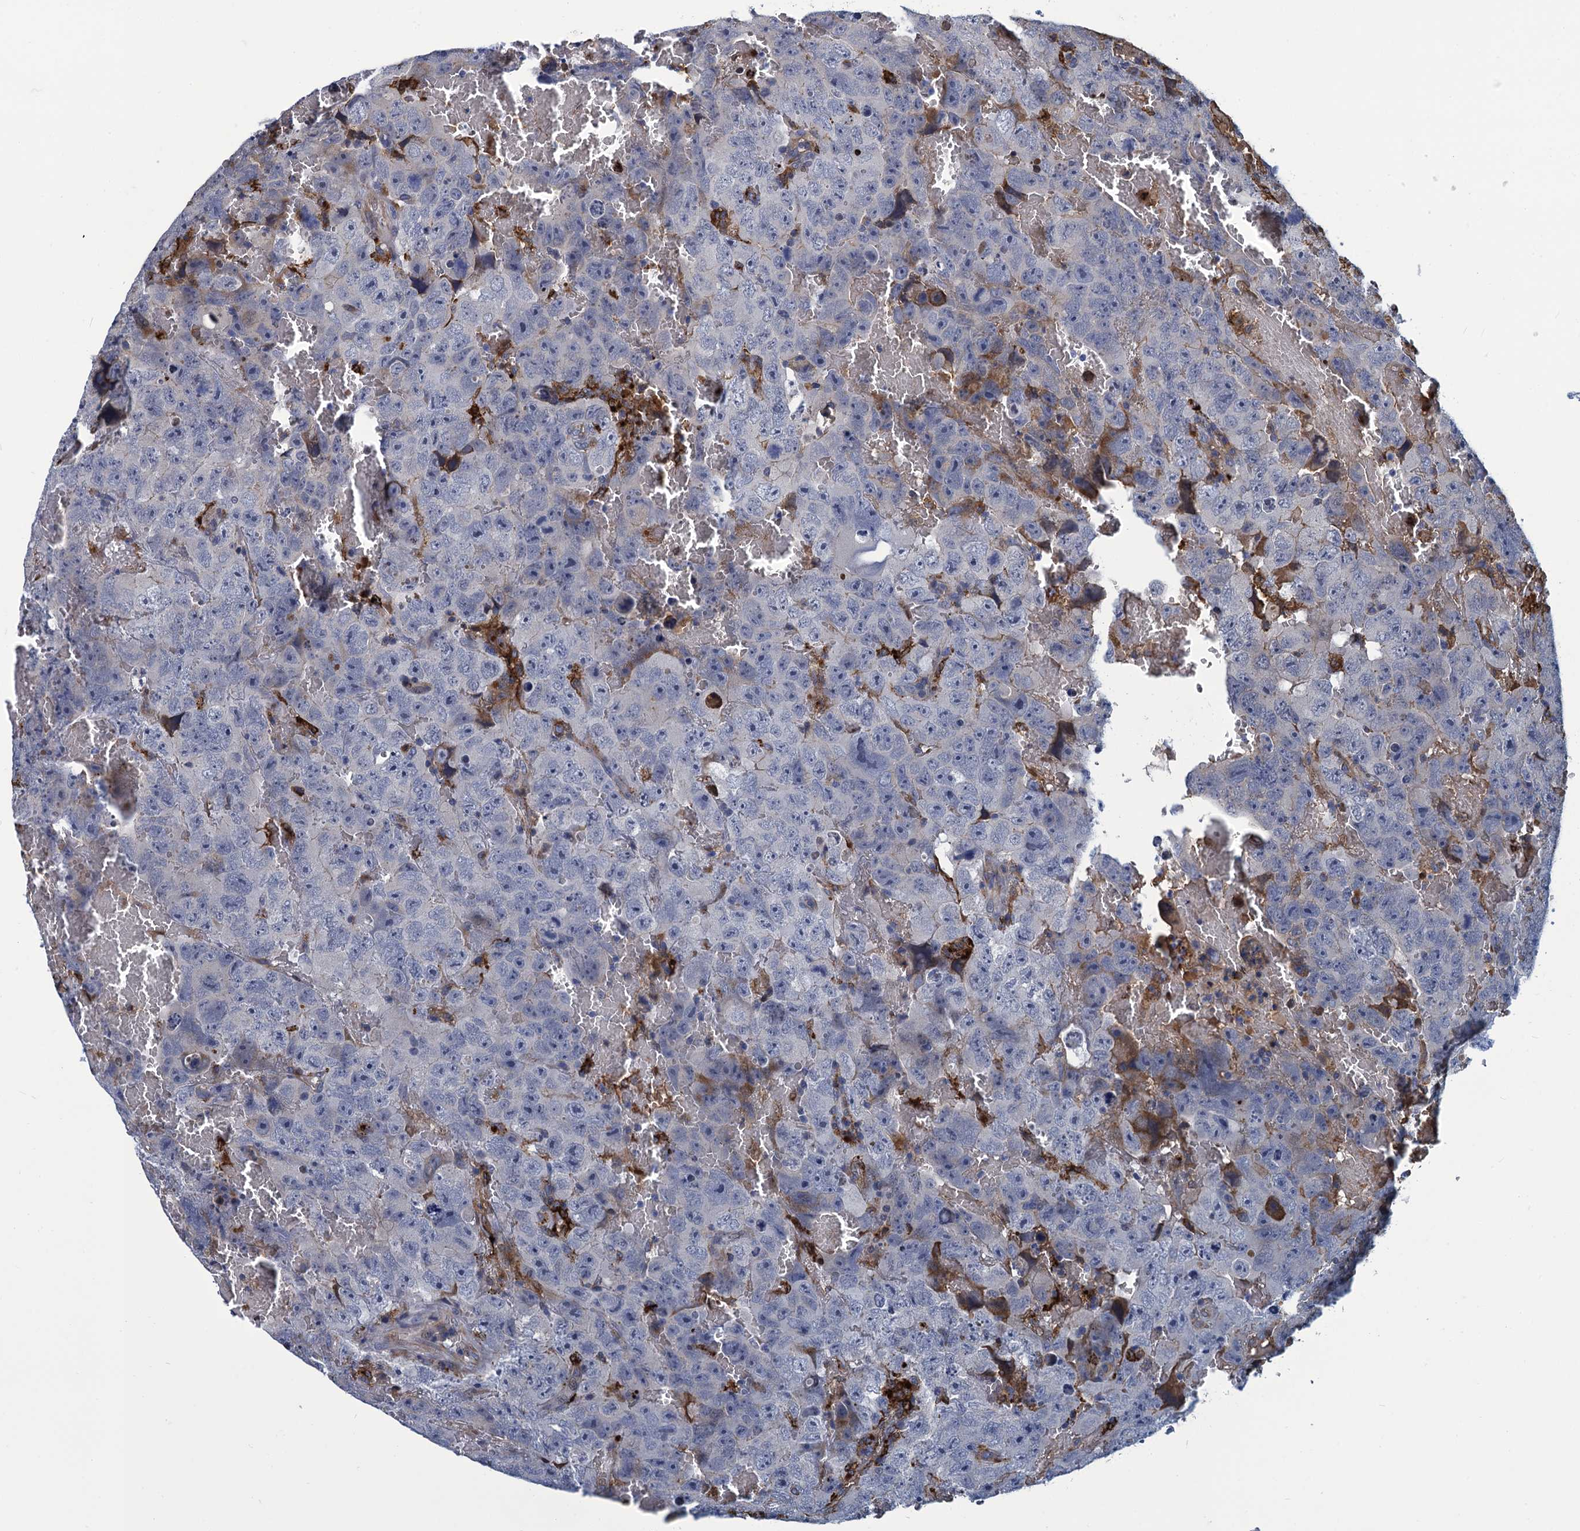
{"staining": {"intensity": "negative", "quantity": "none", "location": "none"}, "tissue": "testis cancer", "cell_type": "Tumor cells", "image_type": "cancer", "snomed": [{"axis": "morphology", "description": "Carcinoma, Embryonal, NOS"}, {"axis": "topography", "description": "Testis"}], "caption": "This image is of embryonal carcinoma (testis) stained with immunohistochemistry (IHC) to label a protein in brown with the nuclei are counter-stained blue. There is no positivity in tumor cells.", "gene": "DNHD1", "patient": {"sex": "male", "age": 45}}